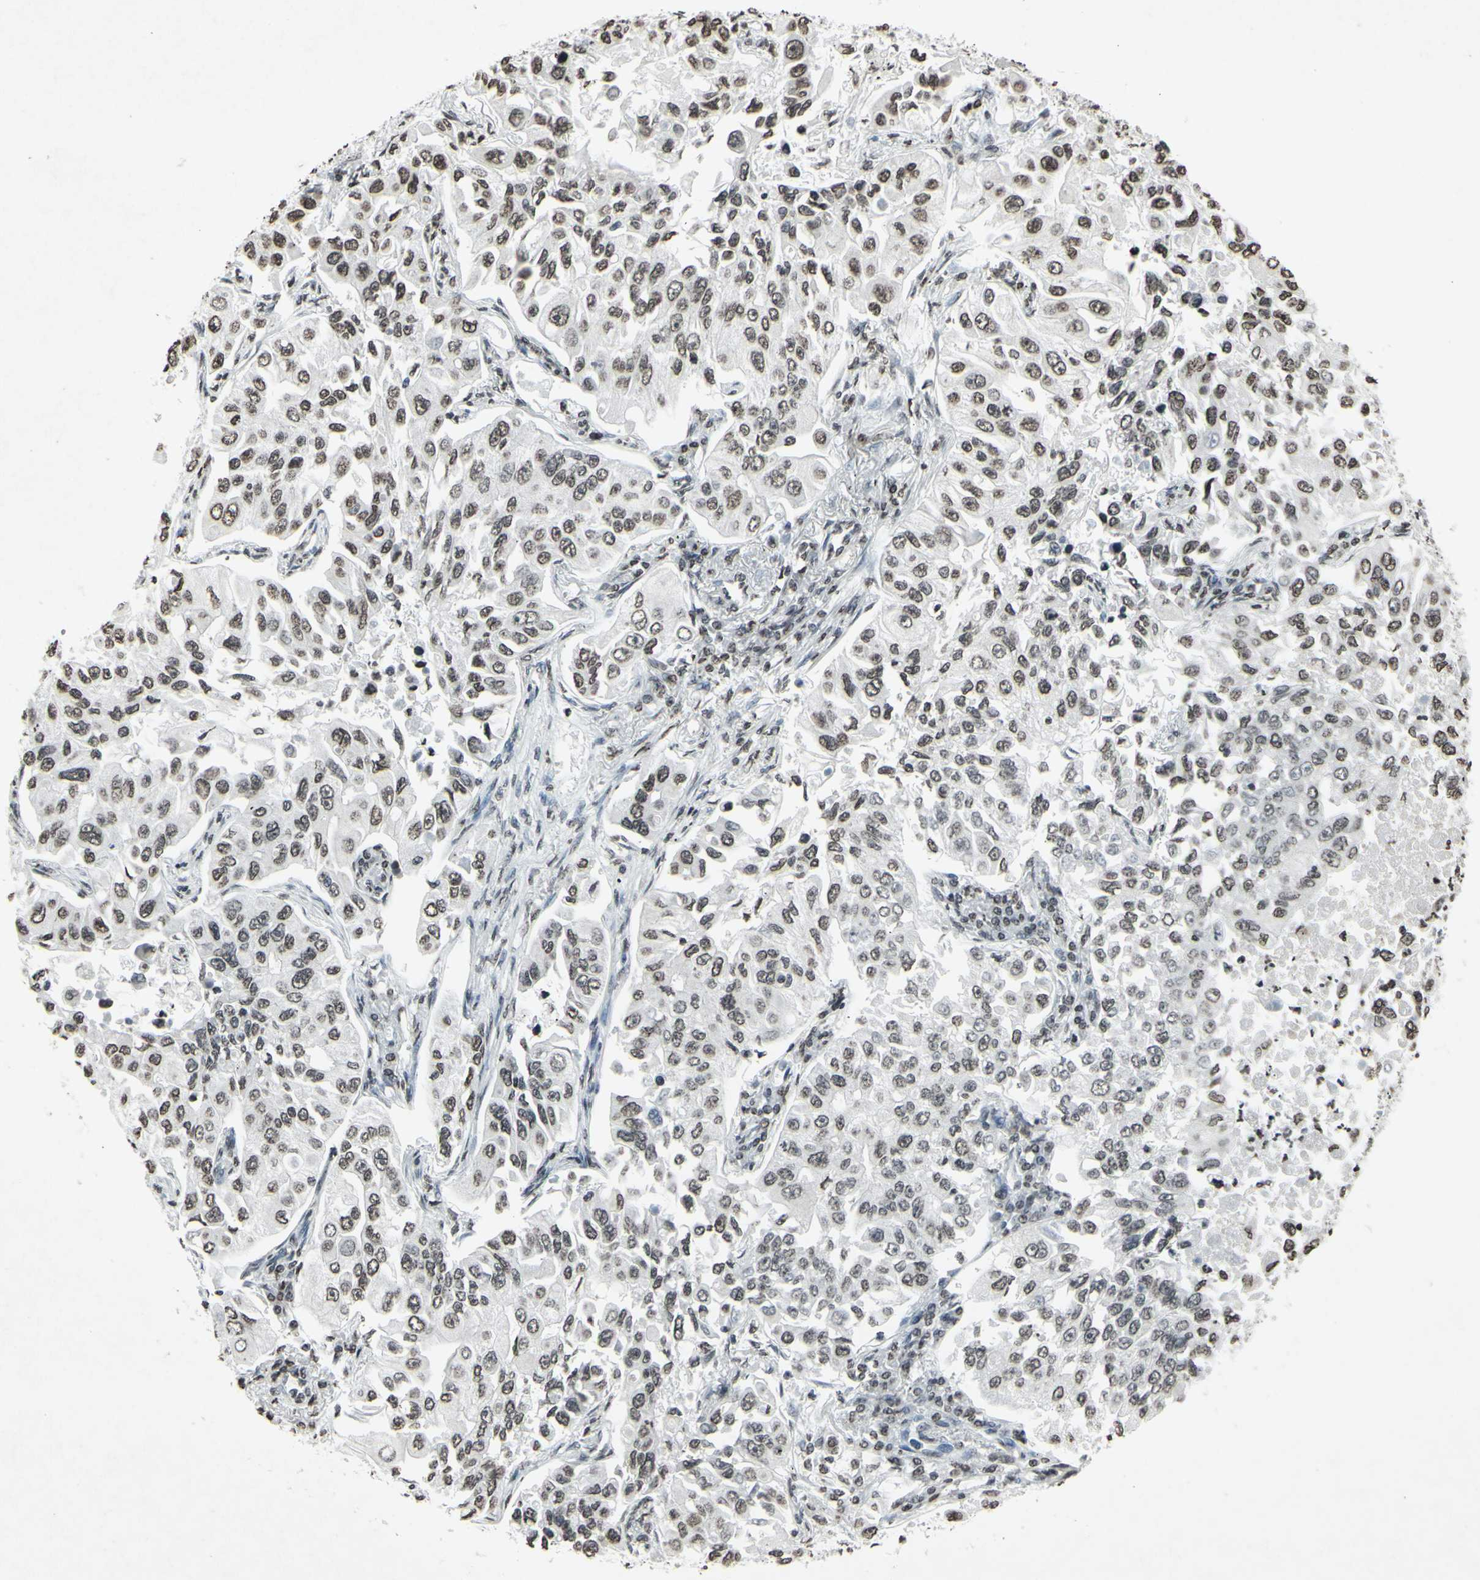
{"staining": {"intensity": "weak", "quantity": "25%-75%", "location": "nuclear"}, "tissue": "lung cancer", "cell_type": "Tumor cells", "image_type": "cancer", "snomed": [{"axis": "morphology", "description": "Adenocarcinoma, NOS"}, {"axis": "topography", "description": "Lung"}], "caption": "Tumor cells reveal low levels of weak nuclear expression in approximately 25%-75% of cells in human adenocarcinoma (lung). (Brightfield microscopy of DAB IHC at high magnification).", "gene": "CD79B", "patient": {"sex": "male", "age": 84}}